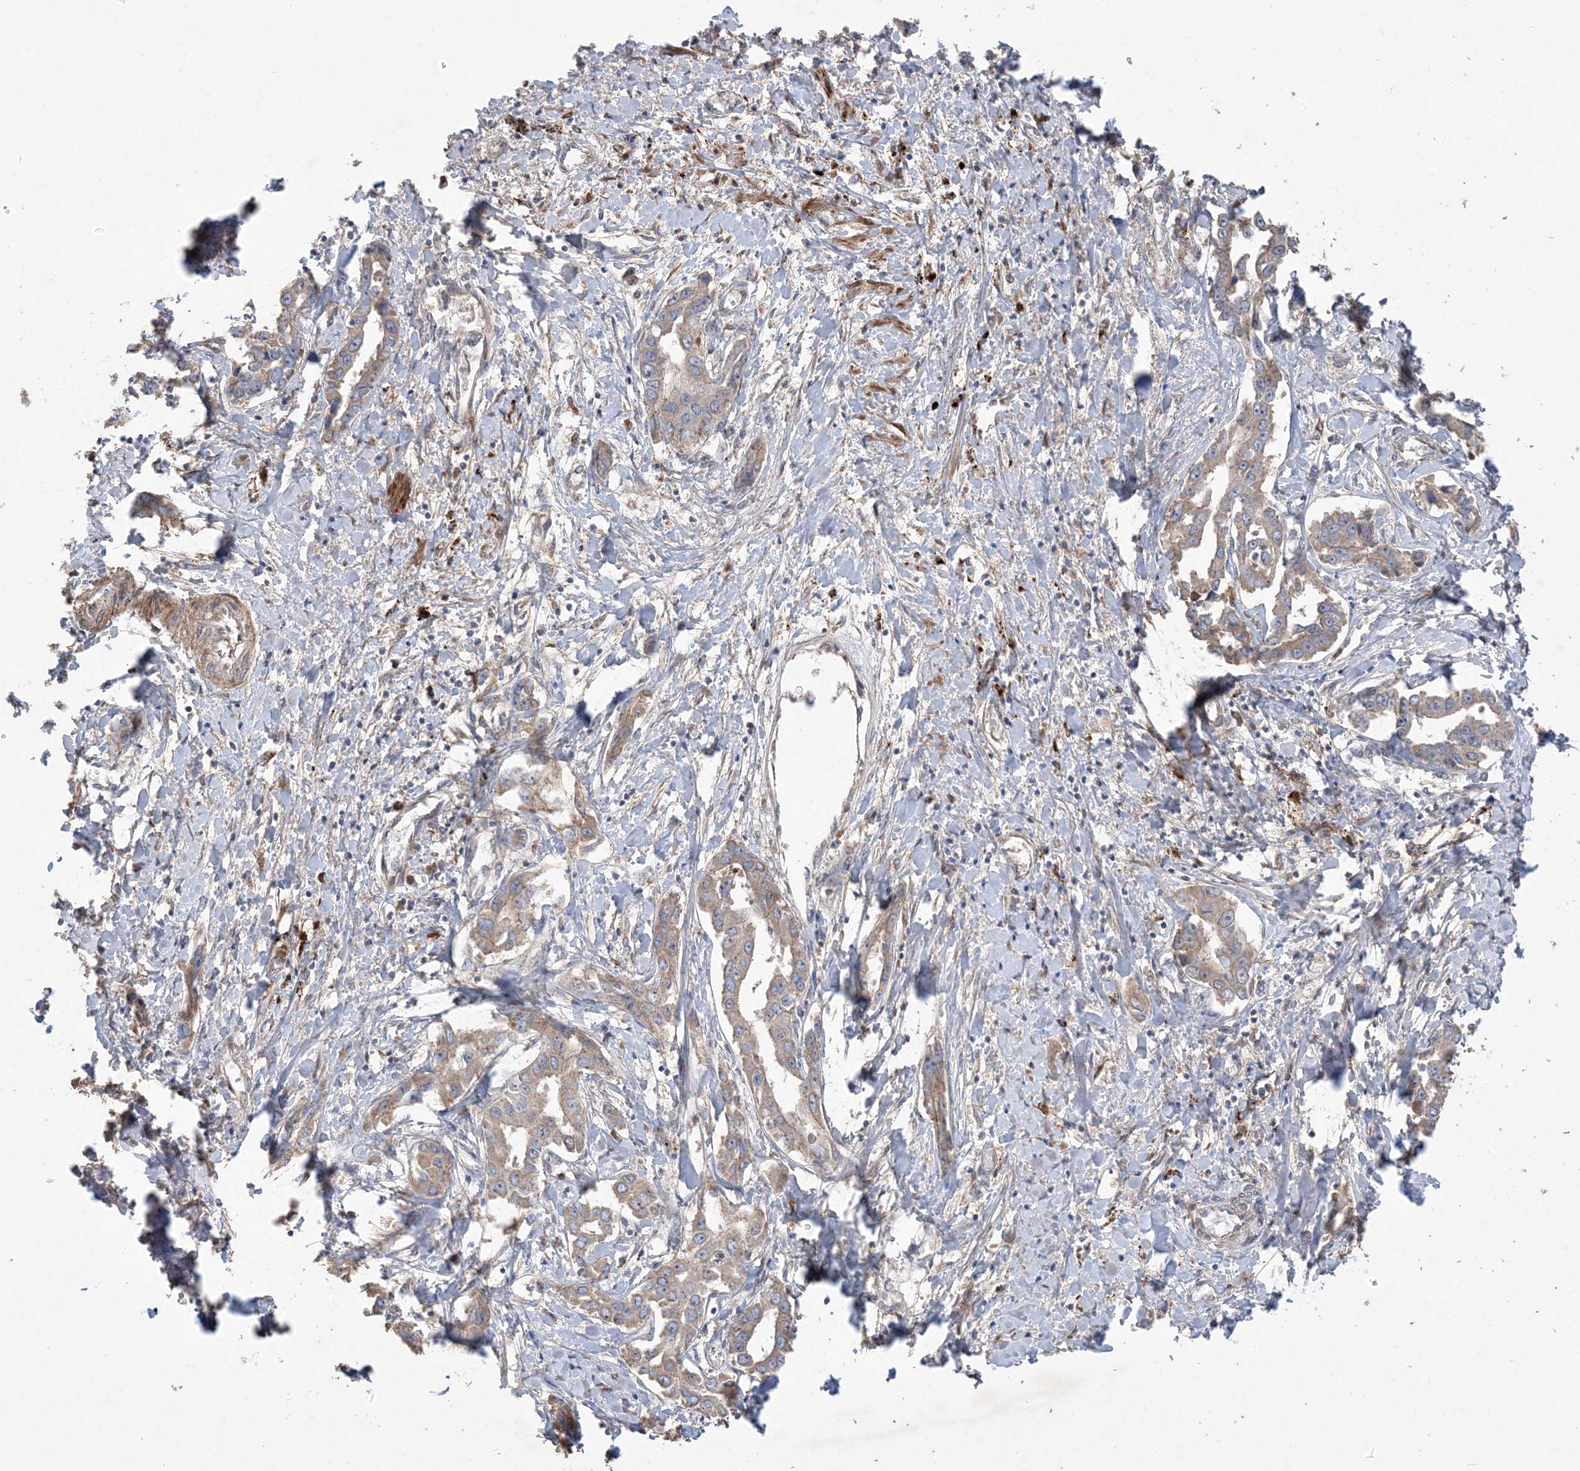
{"staining": {"intensity": "weak", "quantity": ">75%", "location": "cytoplasmic/membranous"}, "tissue": "liver cancer", "cell_type": "Tumor cells", "image_type": "cancer", "snomed": [{"axis": "morphology", "description": "Cholangiocarcinoma"}, {"axis": "topography", "description": "Liver"}], "caption": "The immunohistochemical stain shows weak cytoplasmic/membranous expression in tumor cells of liver cancer tissue.", "gene": "MASP2", "patient": {"sex": "male", "age": 59}}